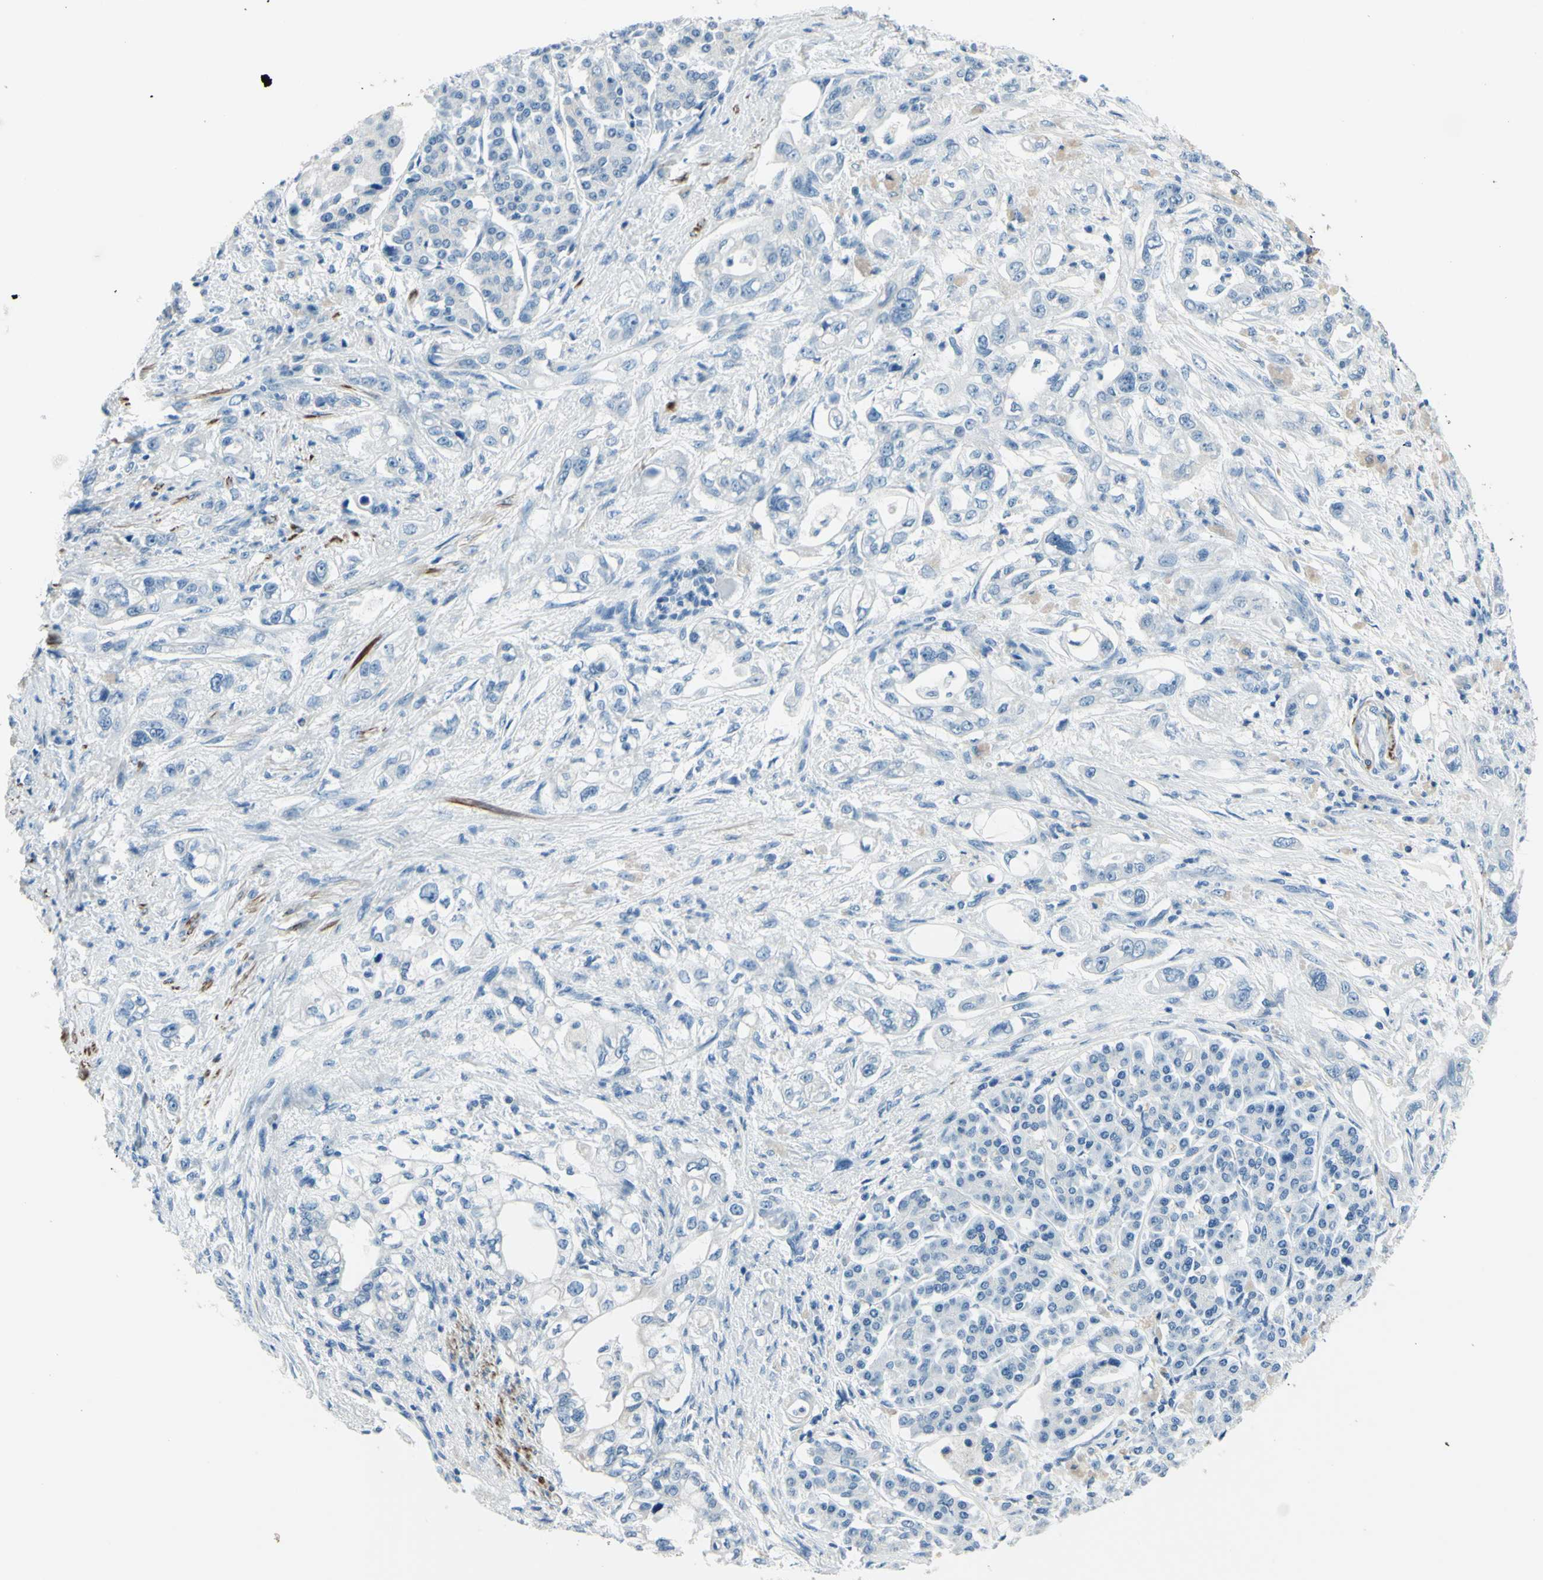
{"staining": {"intensity": "negative", "quantity": "none", "location": "none"}, "tissue": "pancreatic cancer", "cell_type": "Tumor cells", "image_type": "cancer", "snomed": [{"axis": "morphology", "description": "Normal tissue, NOS"}, {"axis": "topography", "description": "Pancreas"}], "caption": "IHC micrograph of pancreatic cancer stained for a protein (brown), which displays no positivity in tumor cells.", "gene": "CDH15", "patient": {"sex": "male", "age": 42}}